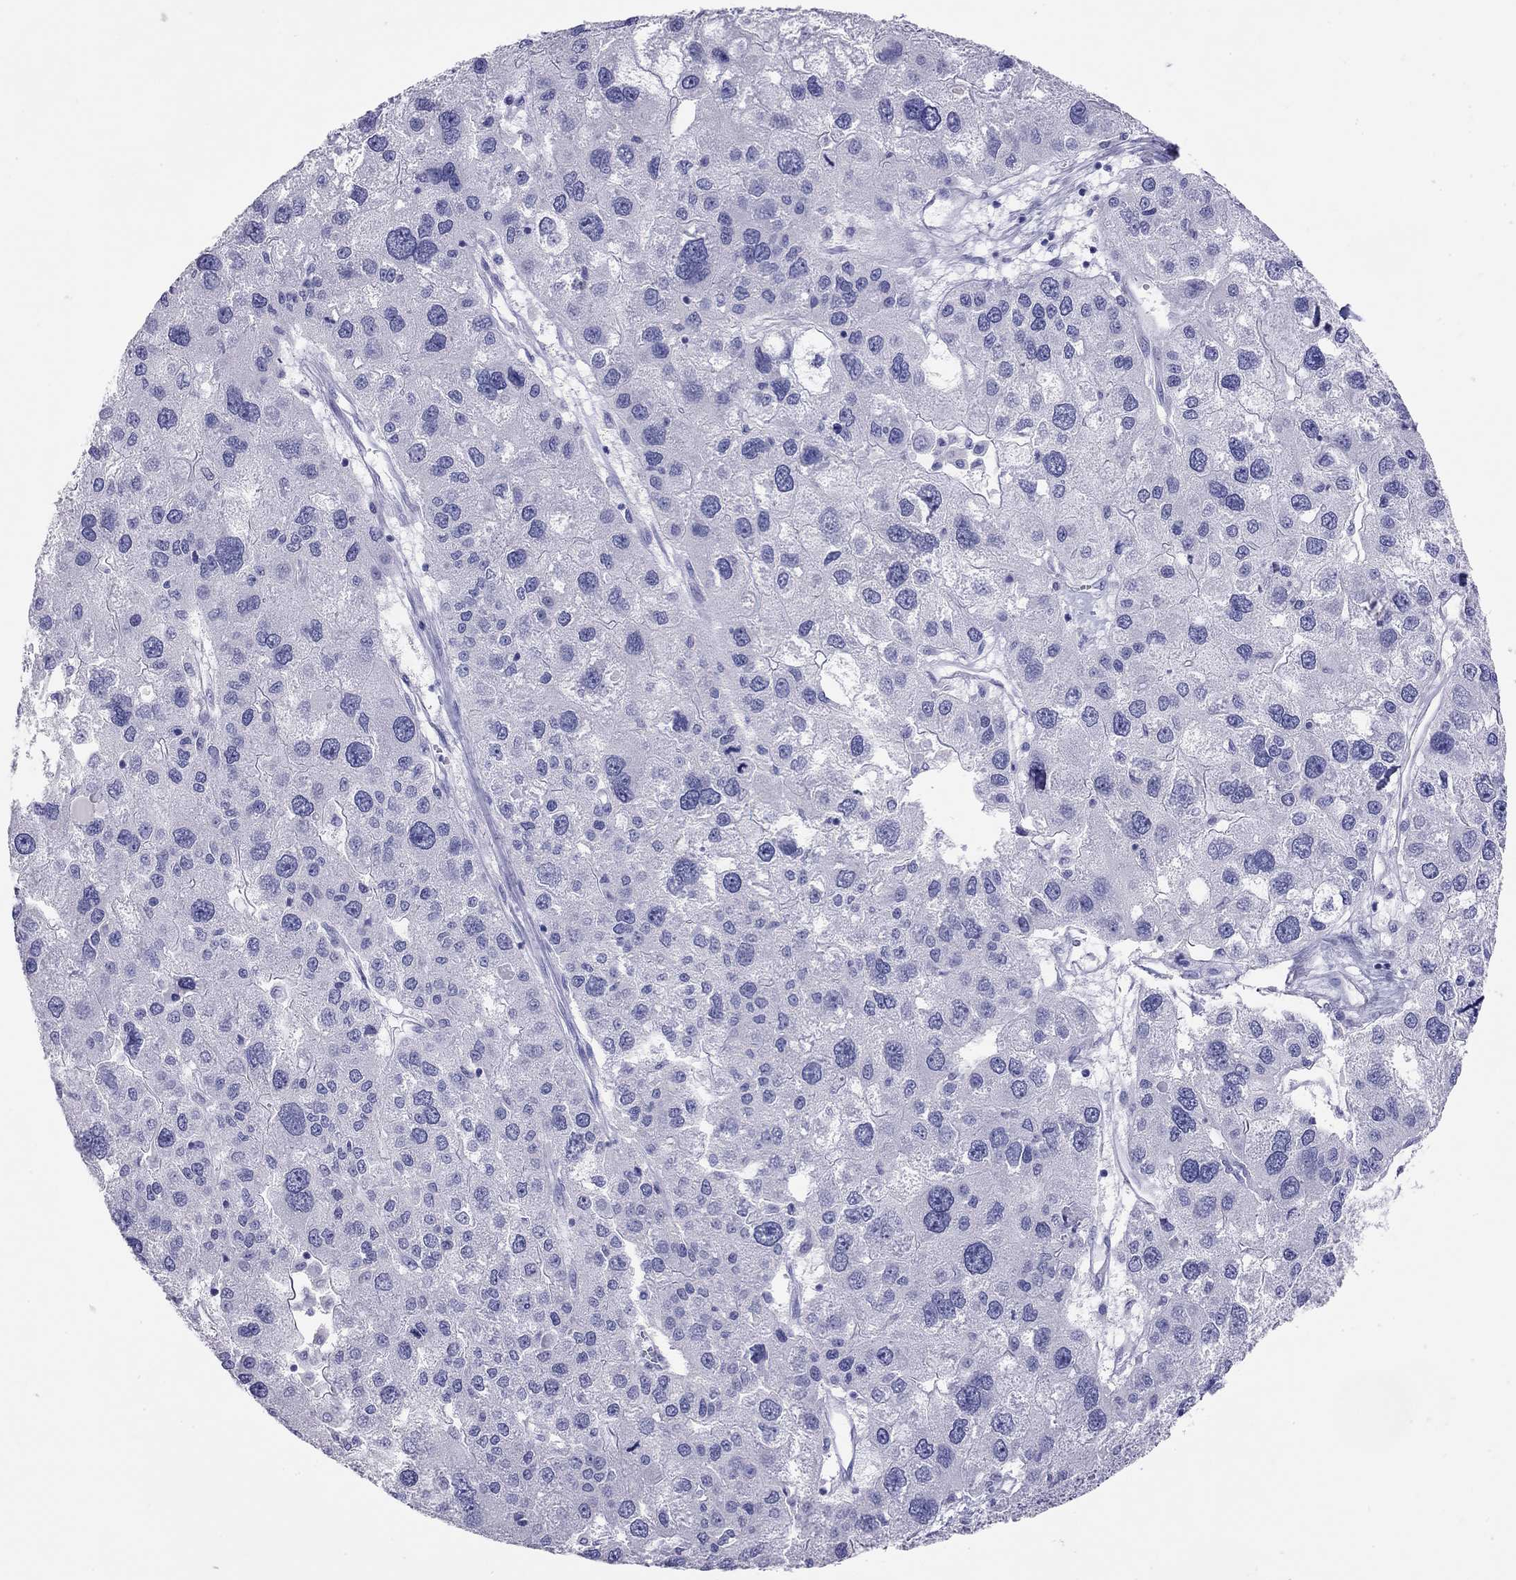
{"staining": {"intensity": "negative", "quantity": "none", "location": "none"}, "tissue": "liver cancer", "cell_type": "Tumor cells", "image_type": "cancer", "snomed": [{"axis": "morphology", "description": "Carcinoma, Hepatocellular, NOS"}, {"axis": "topography", "description": "Liver"}], "caption": "Liver cancer was stained to show a protein in brown. There is no significant positivity in tumor cells.", "gene": "HLA-DQB2", "patient": {"sex": "male", "age": 73}}